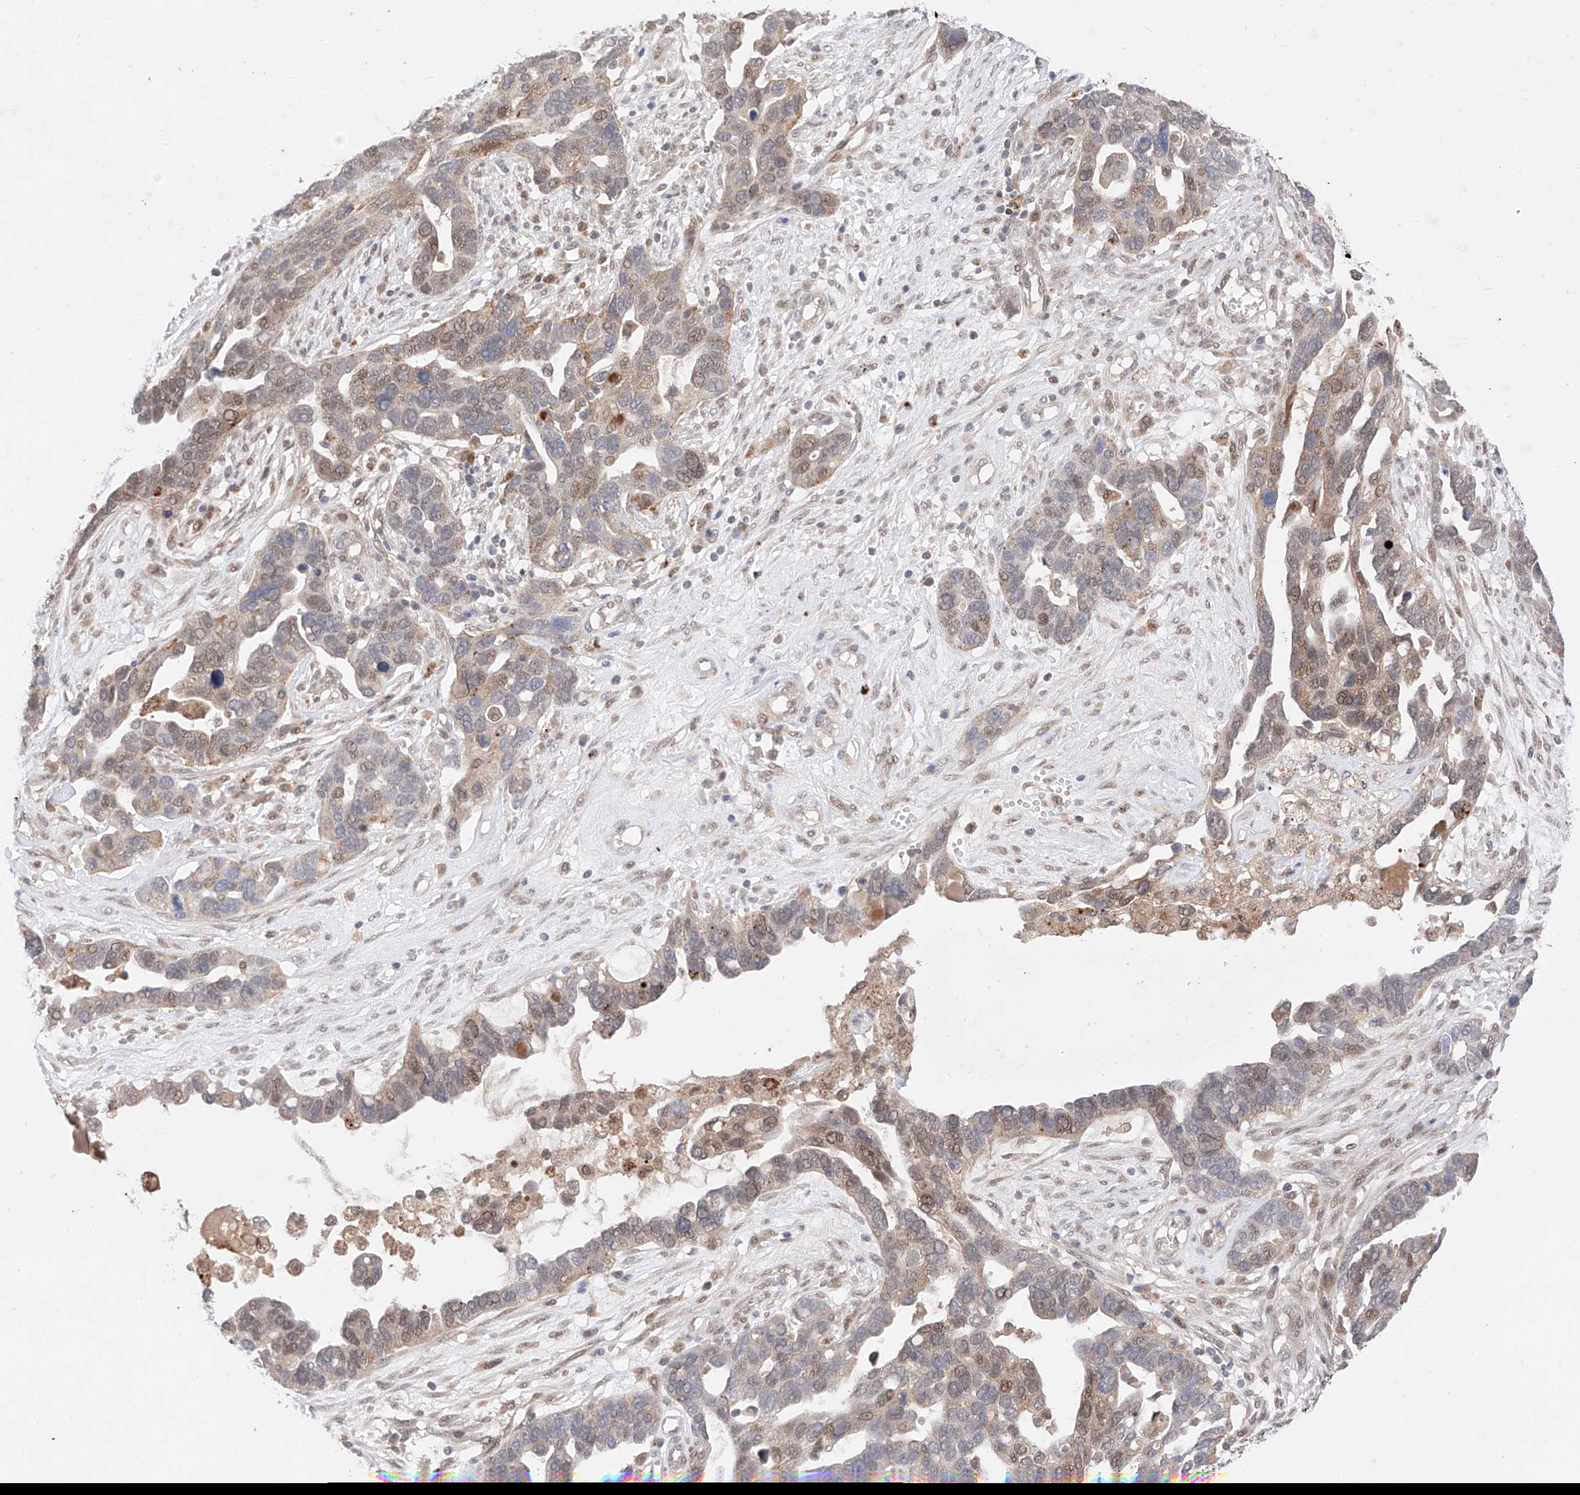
{"staining": {"intensity": "moderate", "quantity": "<25%", "location": "nuclear"}, "tissue": "ovarian cancer", "cell_type": "Tumor cells", "image_type": "cancer", "snomed": [{"axis": "morphology", "description": "Cystadenocarcinoma, serous, NOS"}, {"axis": "topography", "description": "Ovary"}], "caption": "A high-resolution micrograph shows IHC staining of ovarian cancer, which reveals moderate nuclear staining in about <25% of tumor cells. (IHC, brightfield microscopy, high magnification).", "gene": "GCNT1", "patient": {"sex": "female", "age": 54}}